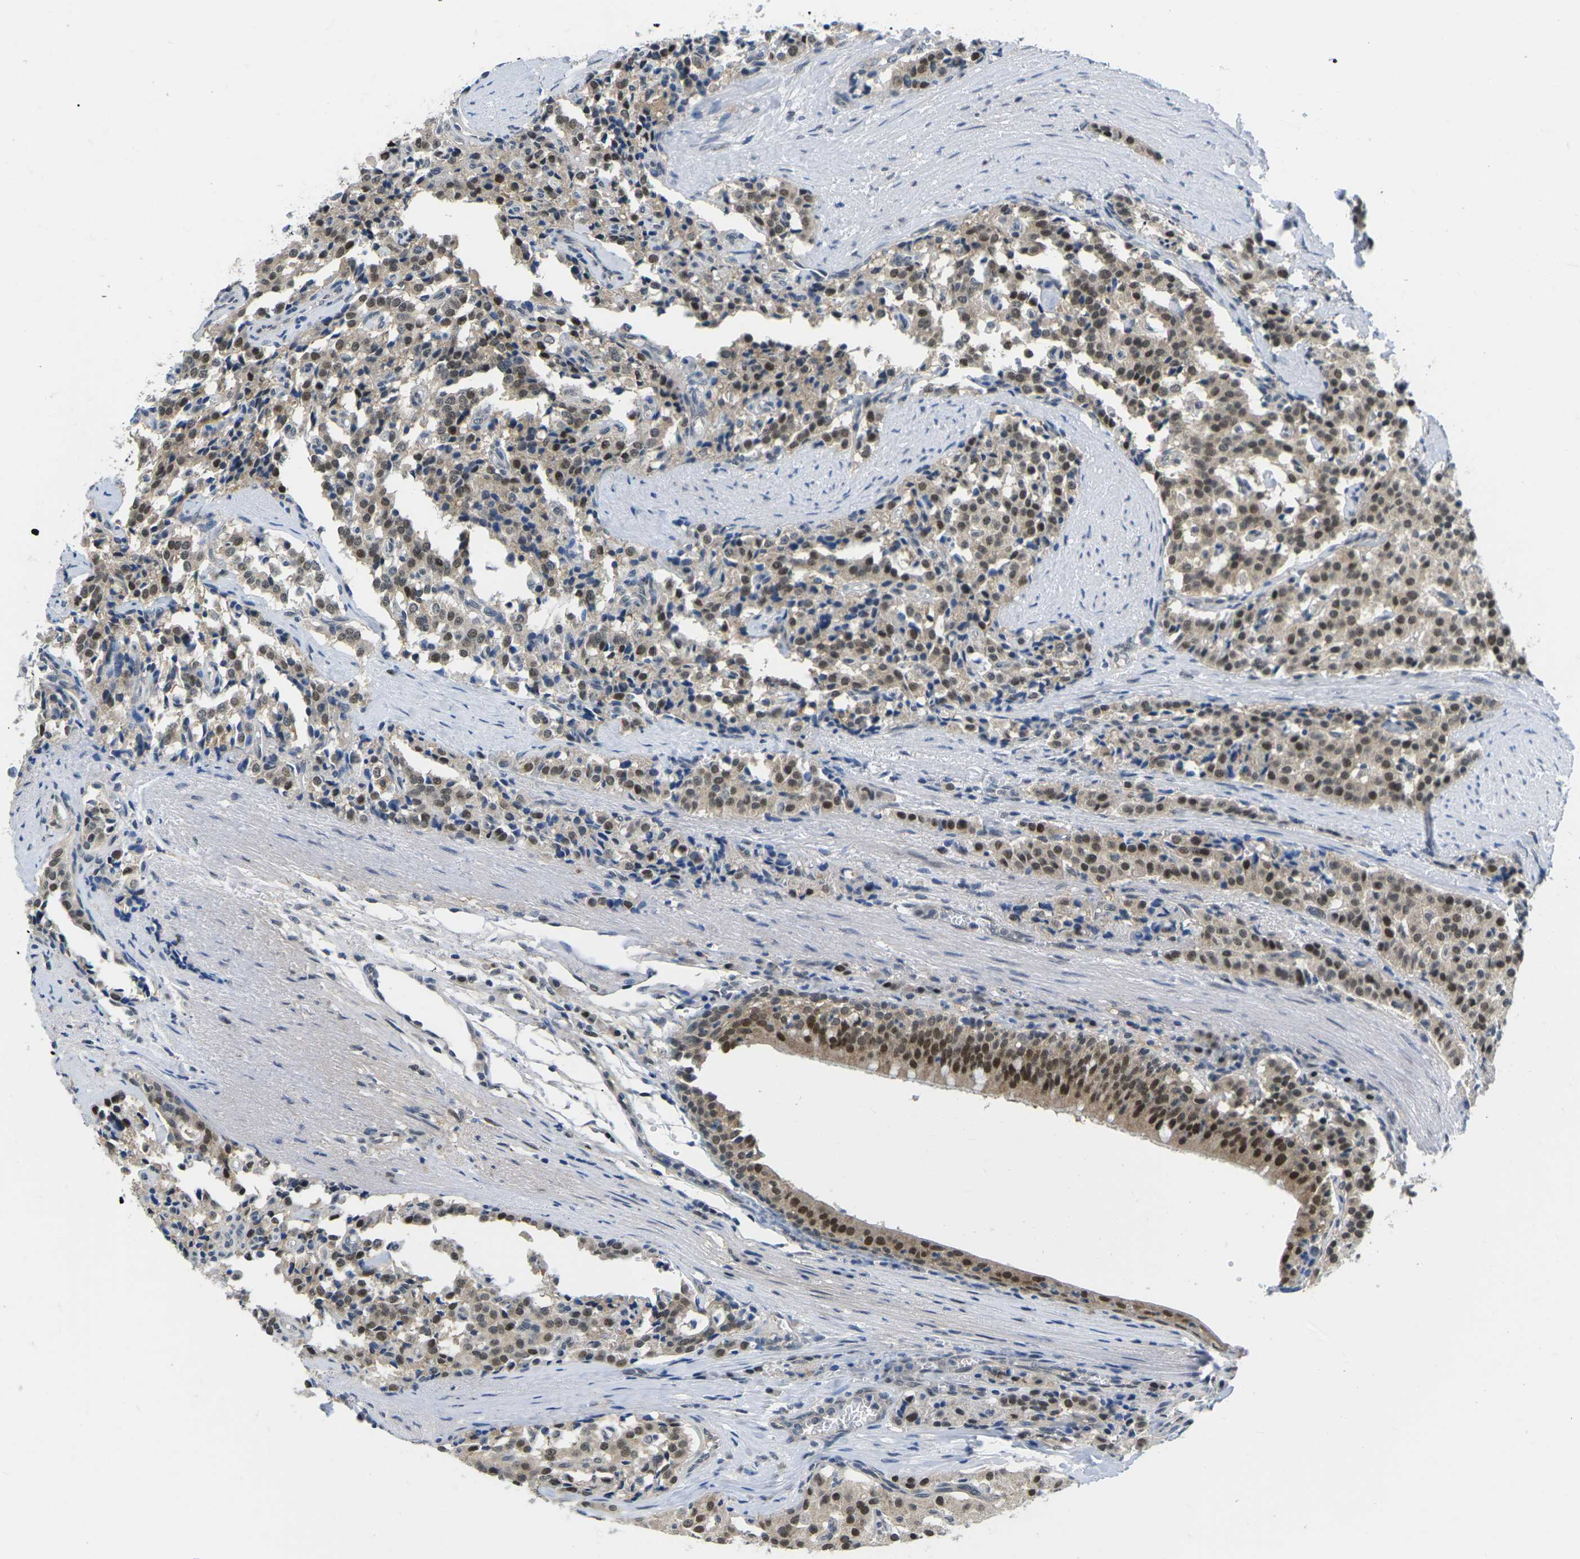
{"staining": {"intensity": "moderate", "quantity": ">75%", "location": "nuclear"}, "tissue": "carcinoid", "cell_type": "Tumor cells", "image_type": "cancer", "snomed": [{"axis": "morphology", "description": "Carcinoid, malignant, NOS"}, {"axis": "topography", "description": "Lung"}], "caption": "IHC photomicrograph of neoplastic tissue: human malignant carcinoid stained using immunohistochemistry (IHC) displays medium levels of moderate protein expression localized specifically in the nuclear of tumor cells, appearing as a nuclear brown color.", "gene": "UBA7", "patient": {"sex": "male", "age": 30}}